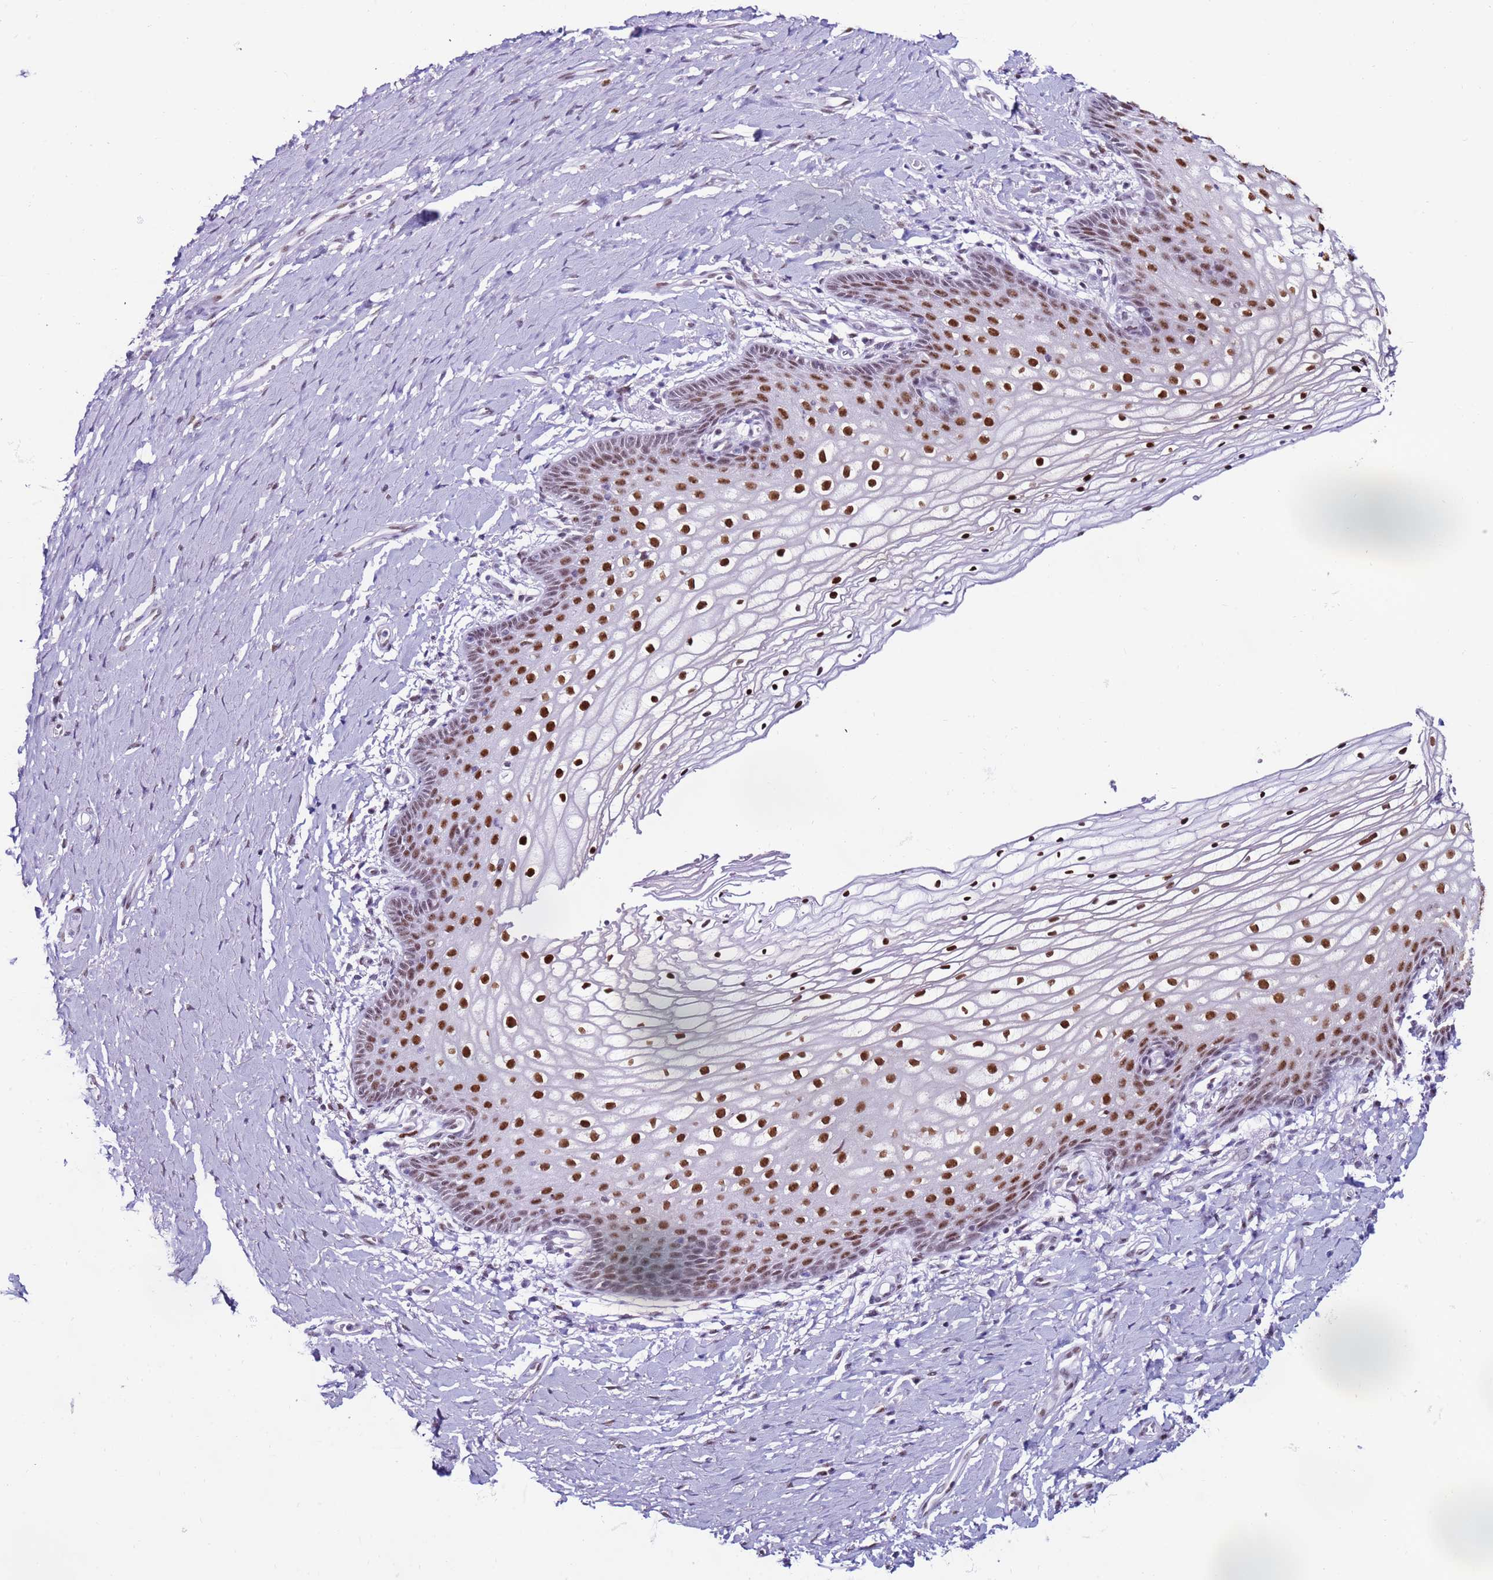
{"staining": {"intensity": "strong", "quantity": "<25%", "location": "nuclear"}, "tissue": "vagina", "cell_type": "Squamous epithelial cells", "image_type": "normal", "snomed": [{"axis": "morphology", "description": "Normal tissue, NOS"}, {"axis": "topography", "description": "Vagina"}], "caption": "Immunohistochemistry (DAB (3,3'-diaminobenzidine)) staining of unremarkable vagina reveals strong nuclear protein expression in about <25% of squamous epithelial cells.", "gene": "KPNA4", "patient": {"sex": "female", "age": 60}}